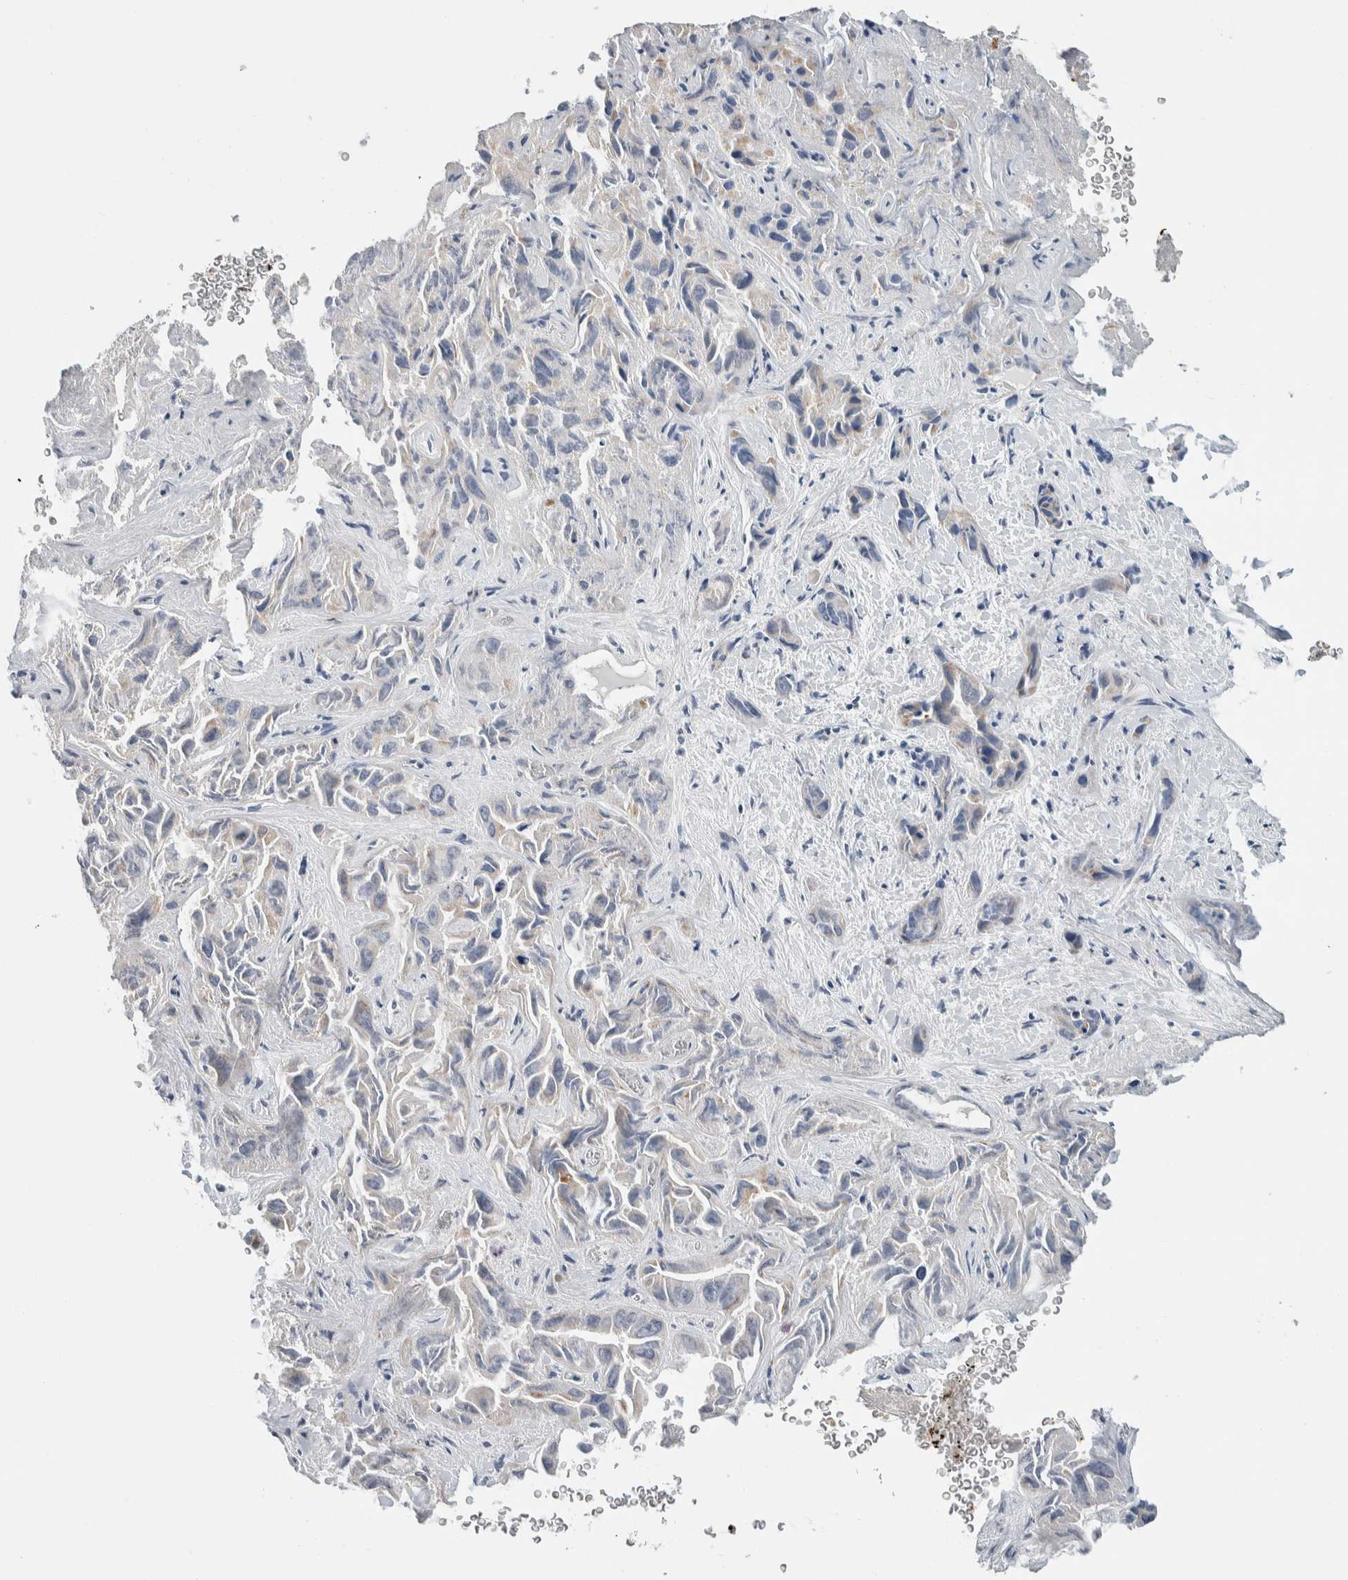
{"staining": {"intensity": "weak", "quantity": "<25%", "location": "cytoplasmic/membranous"}, "tissue": "liver cancer", "cell_type": "Tumor cells", "image_type": "cancer", "snomed": [{"axis": "morphology", "description": "Cholangiocarcinoma"}, {"axis": "topography", "description": "Liver"}], "caption": "This photomicrograph is of liver cholangiocarcinoma stained with immunohistochemistry (IHC) to label a protein in brown with the nuclei are counter-stained blue. There is no expression in tumor cells.", "gene": "SHPK", "patient": {"sex": "female", "age": 52}}